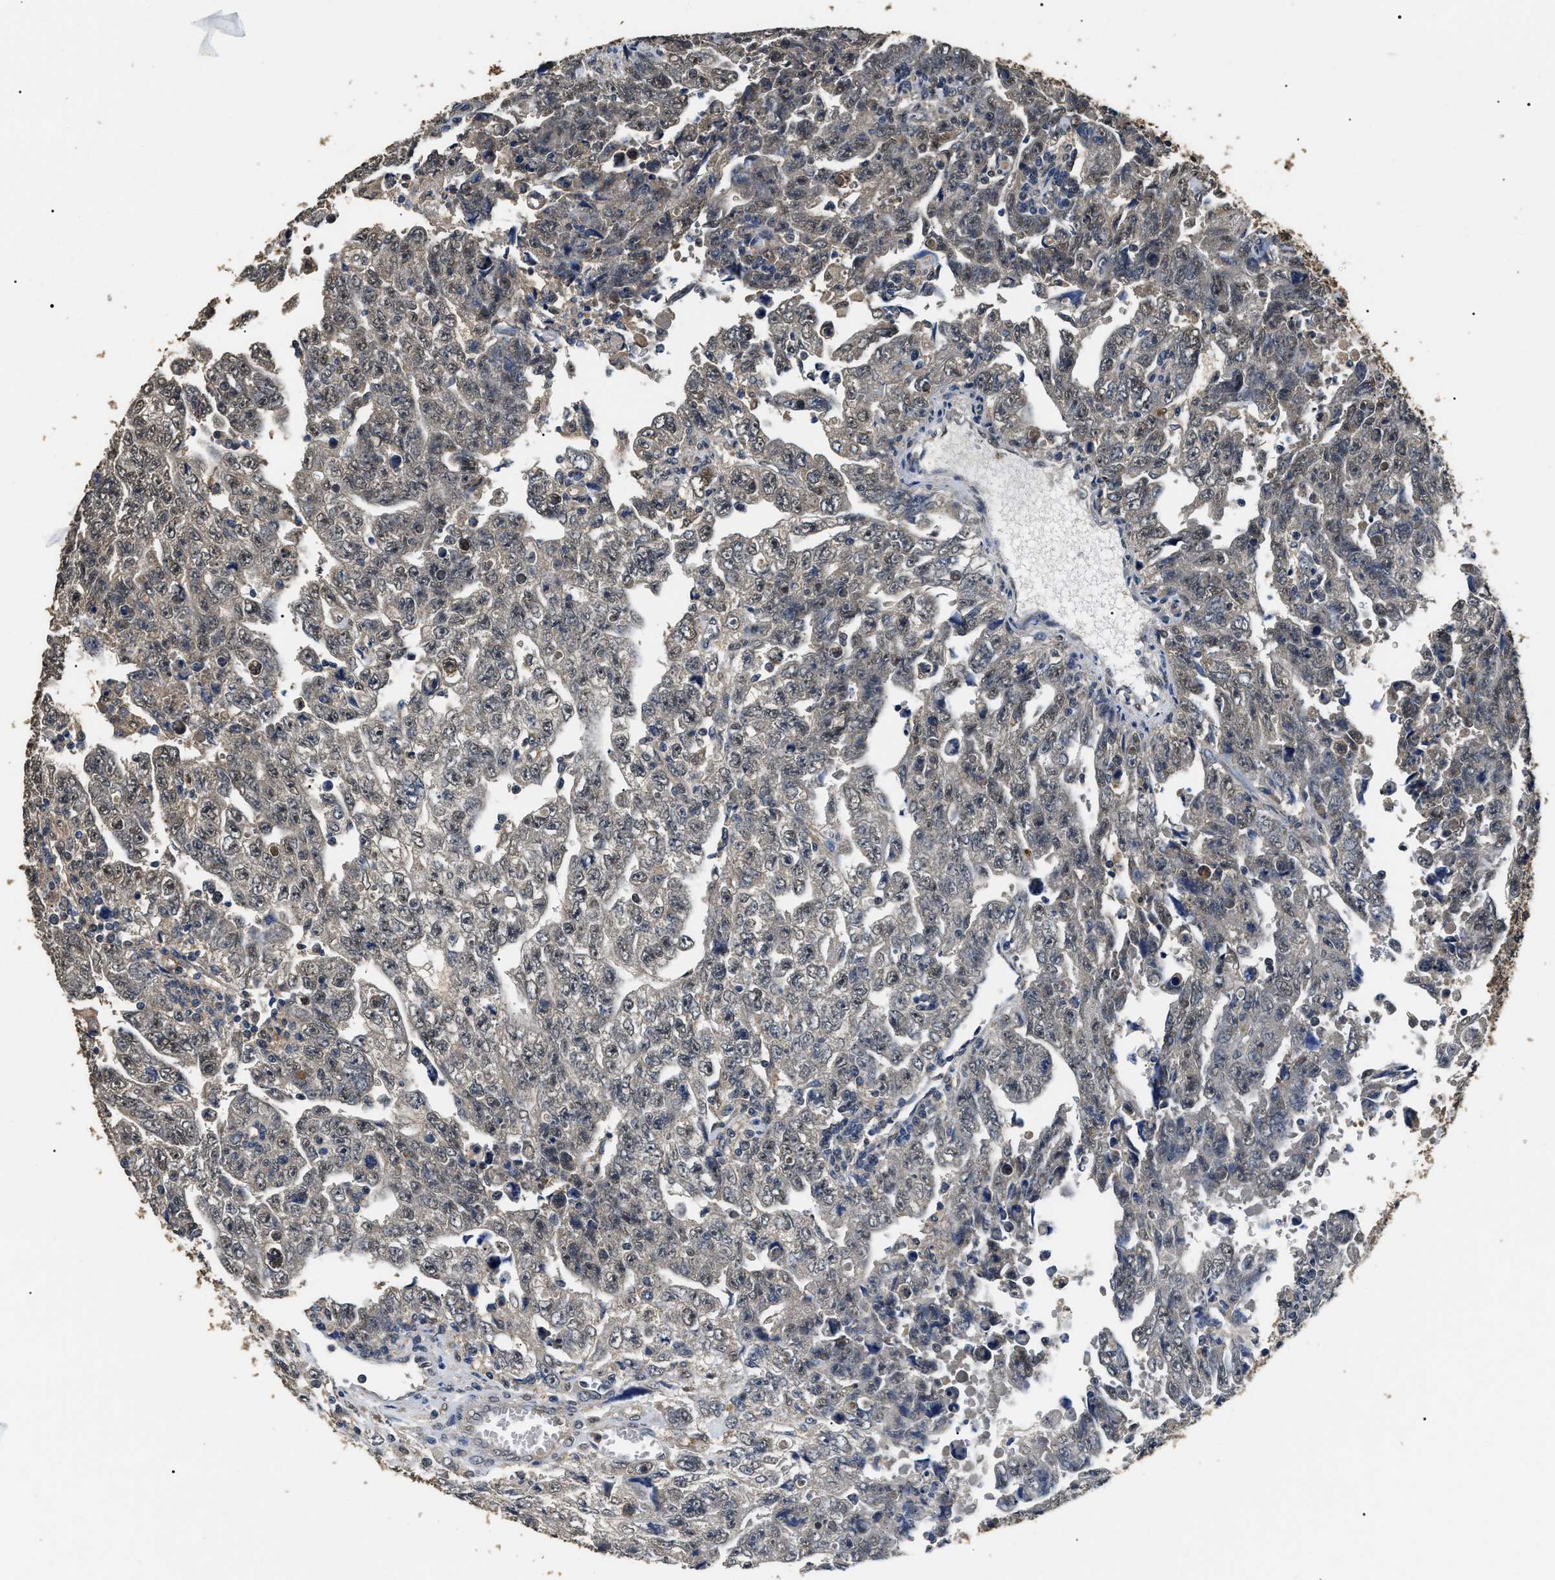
{"staining": {"intensity": "weak", "quantity": "<25%", "location": "cytoplasmic/membranous,nuclear"}, "tissue": "testis cancer", "cell_type": "Tumor cells", "image_type": "cancer", "snomed": [{"axis": "morphology", "description": "Carcinoma, Embryonal, NOS"}, {"axis": "topography", "description": "Testis"}], "caption": "Human testis cancer (embryonal carcinoma) stained for a protein using IHC displays no positivity in tumor cells.", "gene": "PSMD8", "patient": {"sex": "male", "age": 28}}